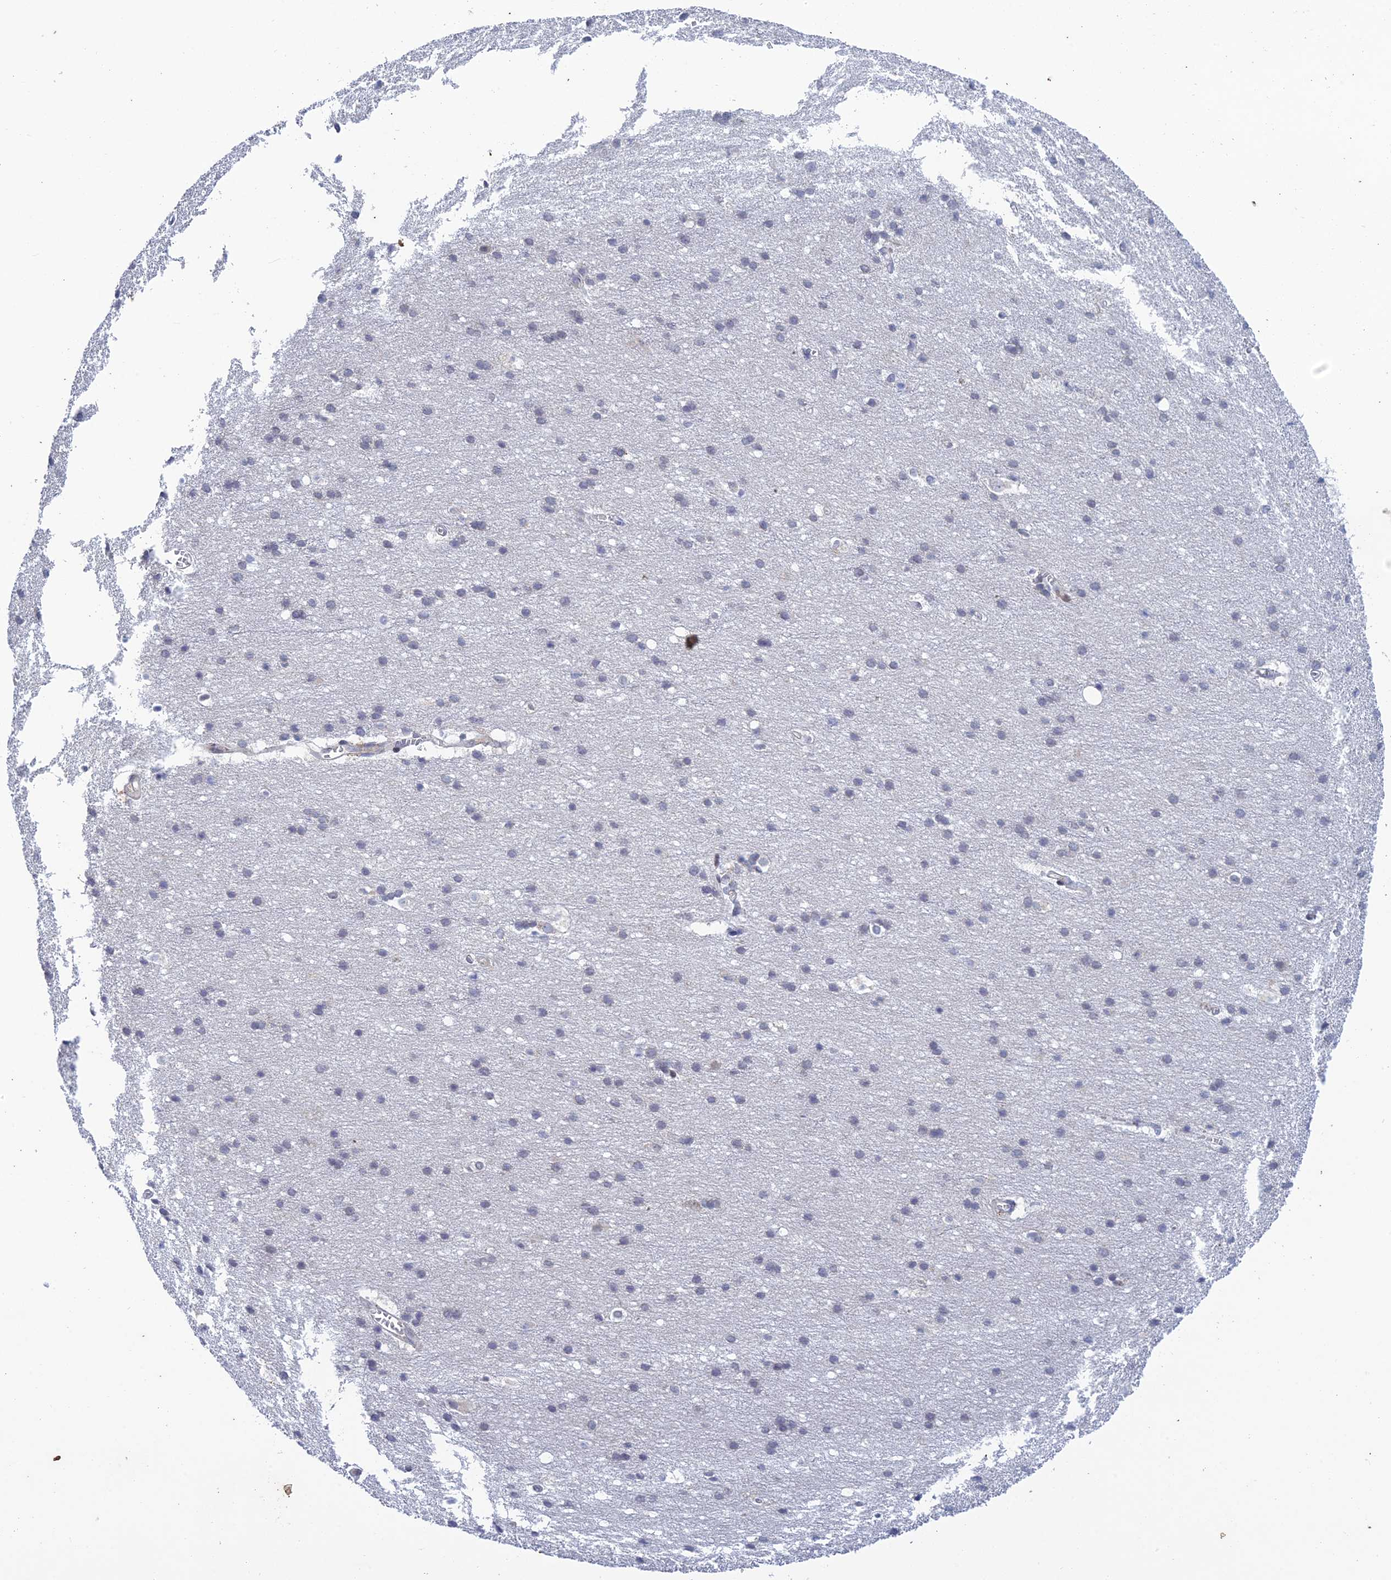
{"staining": {"intensity": "weak", "quantity": "<25%", "location": "cytoplasmic/membranous"}, "tissue": "cerebral cortex", "cell_type": "Endothelial cells", "image_type": "normal", "snomed": [{"axis": "morphology", "description": "Normal tissue, NOS"}, {"axis": "topography", "description": "Cerebral cortex"}], "caption": "IHC of unremarkable cerebral cortex exhibits no expression in endothelial cells.", "gene": "SRA1", "patient": {"sex": "male", "age": 54}}